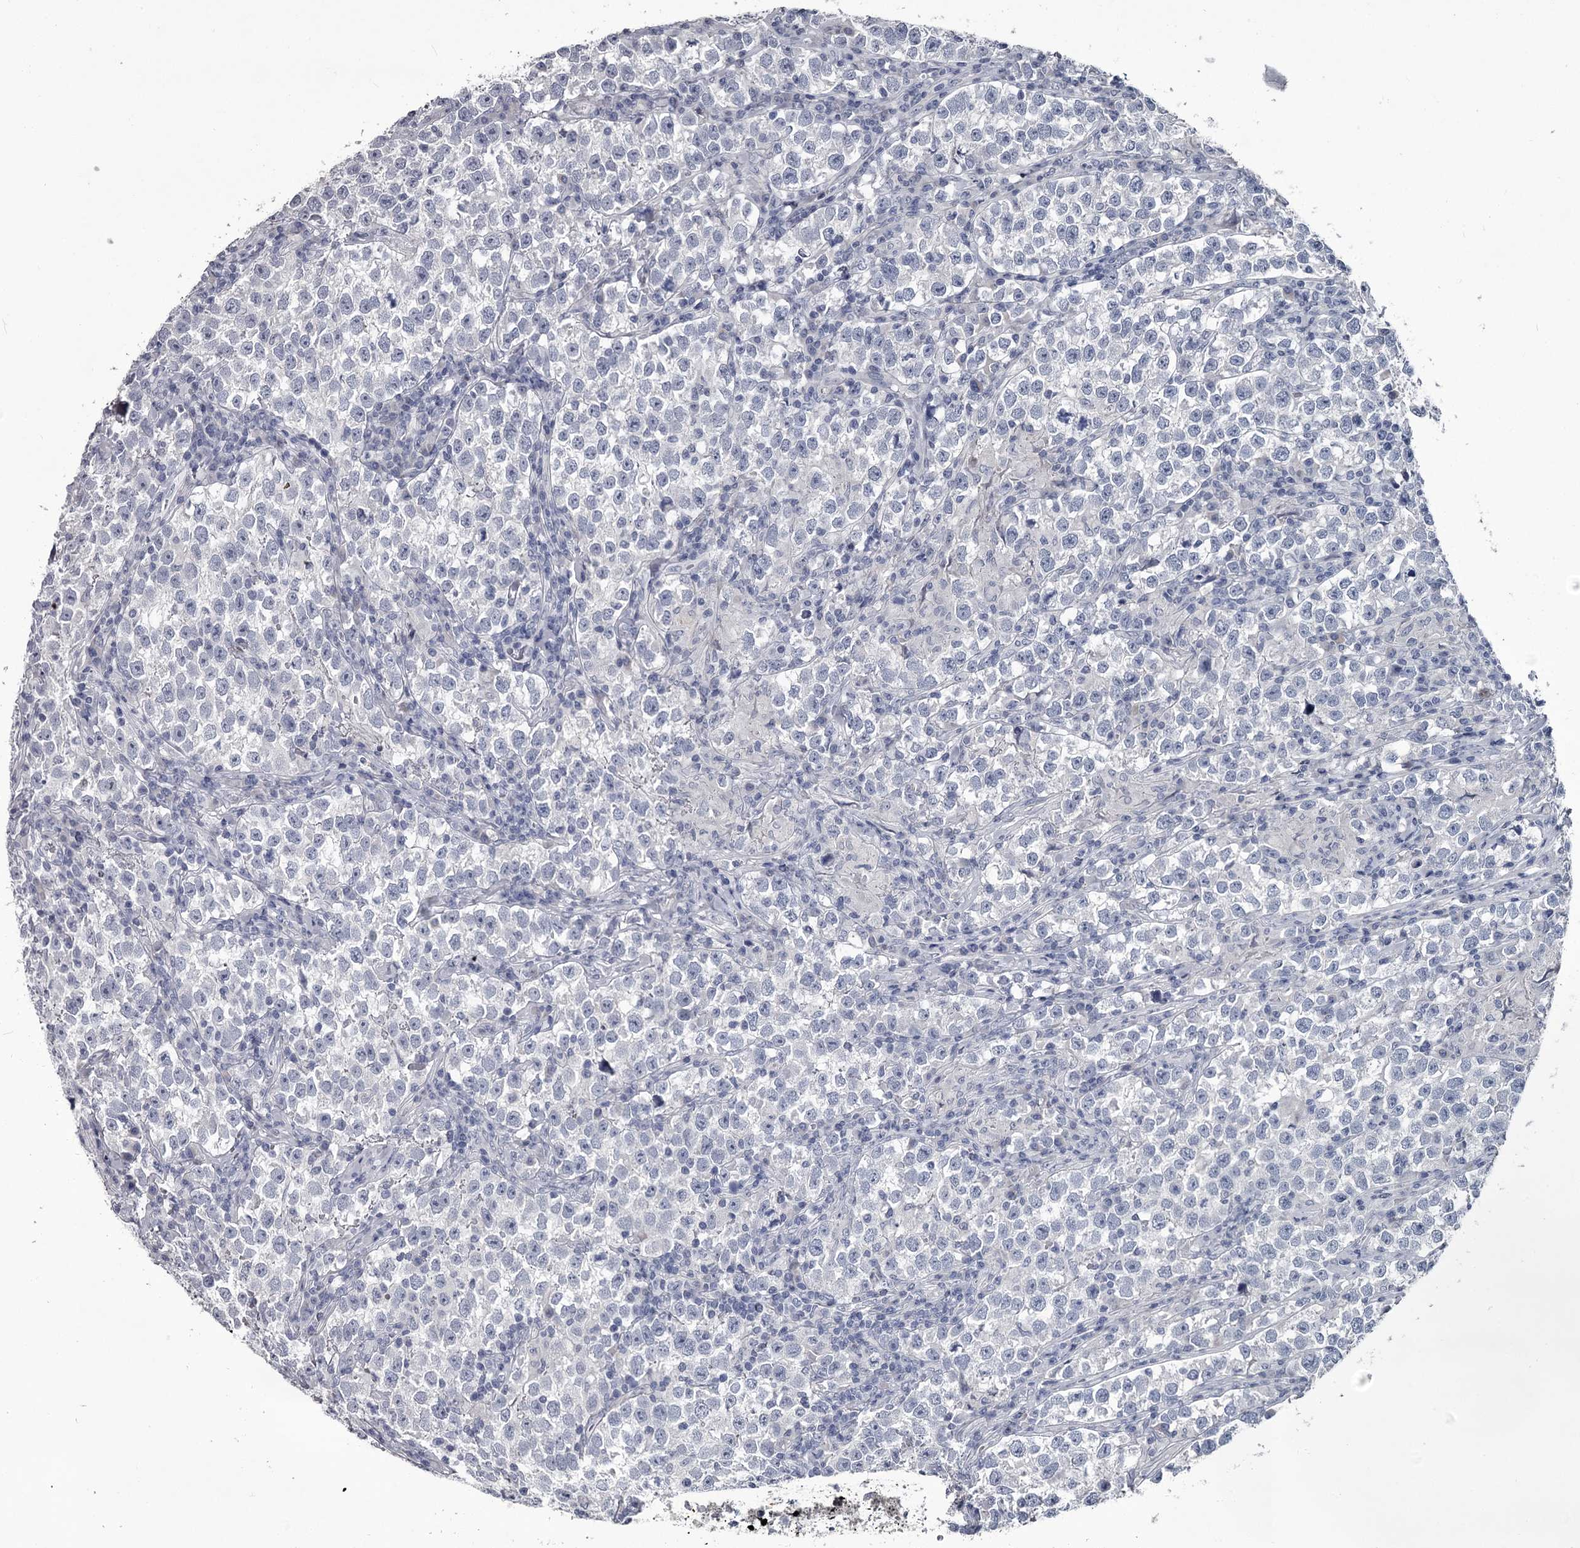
{"staining": {"intensity": "negative", "quantity": "none", "location": "none"}, "tissue": "testis cancer", "cell_type": "Tumor cells", "image_type": "cancer", "snomed": [{"axis": "morphology", "description": "Normal tissue, NOS"}, {"axis": "morphology", "description": "Seminoma, NOS"}, {"axis": "topography", "description": "Testis"}], "caption": "IHC image of testis seminoma stained for a protein (brown), which shows no expression in tumor cells. (DAB (3,3'-diaminobenzidine) immunohistochemistry (IHC) with hematoxylin counter stain).", "gene": "DAO", "patient": {"sex": "male", "age": 43}}